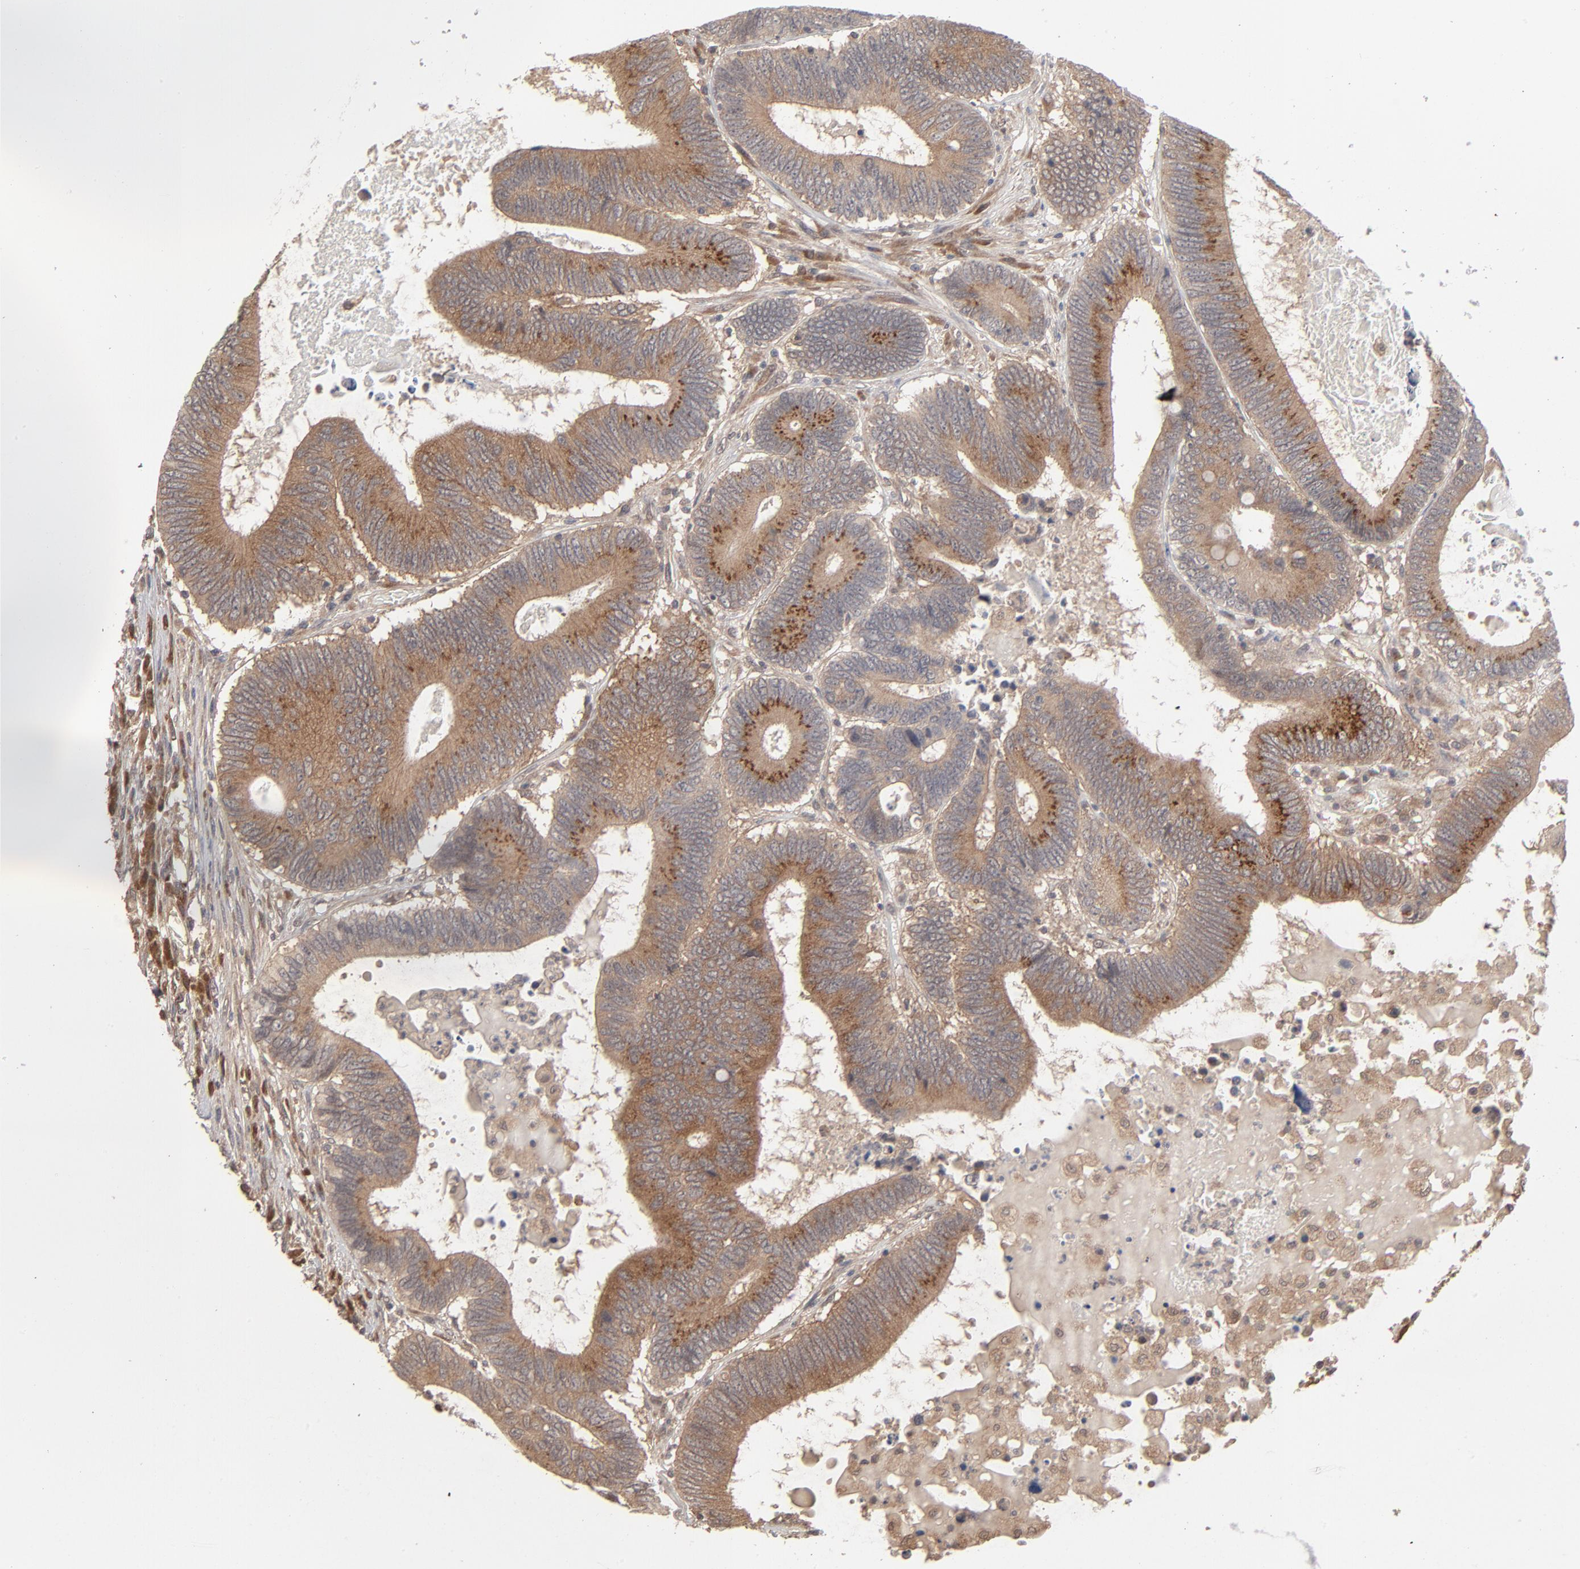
{"staining": {"intensity": "moderate", "quantity": ">75%", "location": "cytoplasmic/membranous"}, "tissue": "colorectal cancer", "cell_type": "Tumor cells", "image_type": "cancer", "snomed": [{"axis": "morphology", "description": "Adenocarcinoma, NOS"}, {"axis": "topography", "description": "Colon"}], "caption": "About >75% of tumor cells in colorectal cancer (adenocarcinoma) exhibit moderate cytoplasmic/membranous protein staining as visualized by brown immunohistochemical staining.", "gene": "SCFD1", "patient": {"sex": "female", "age": 78}}